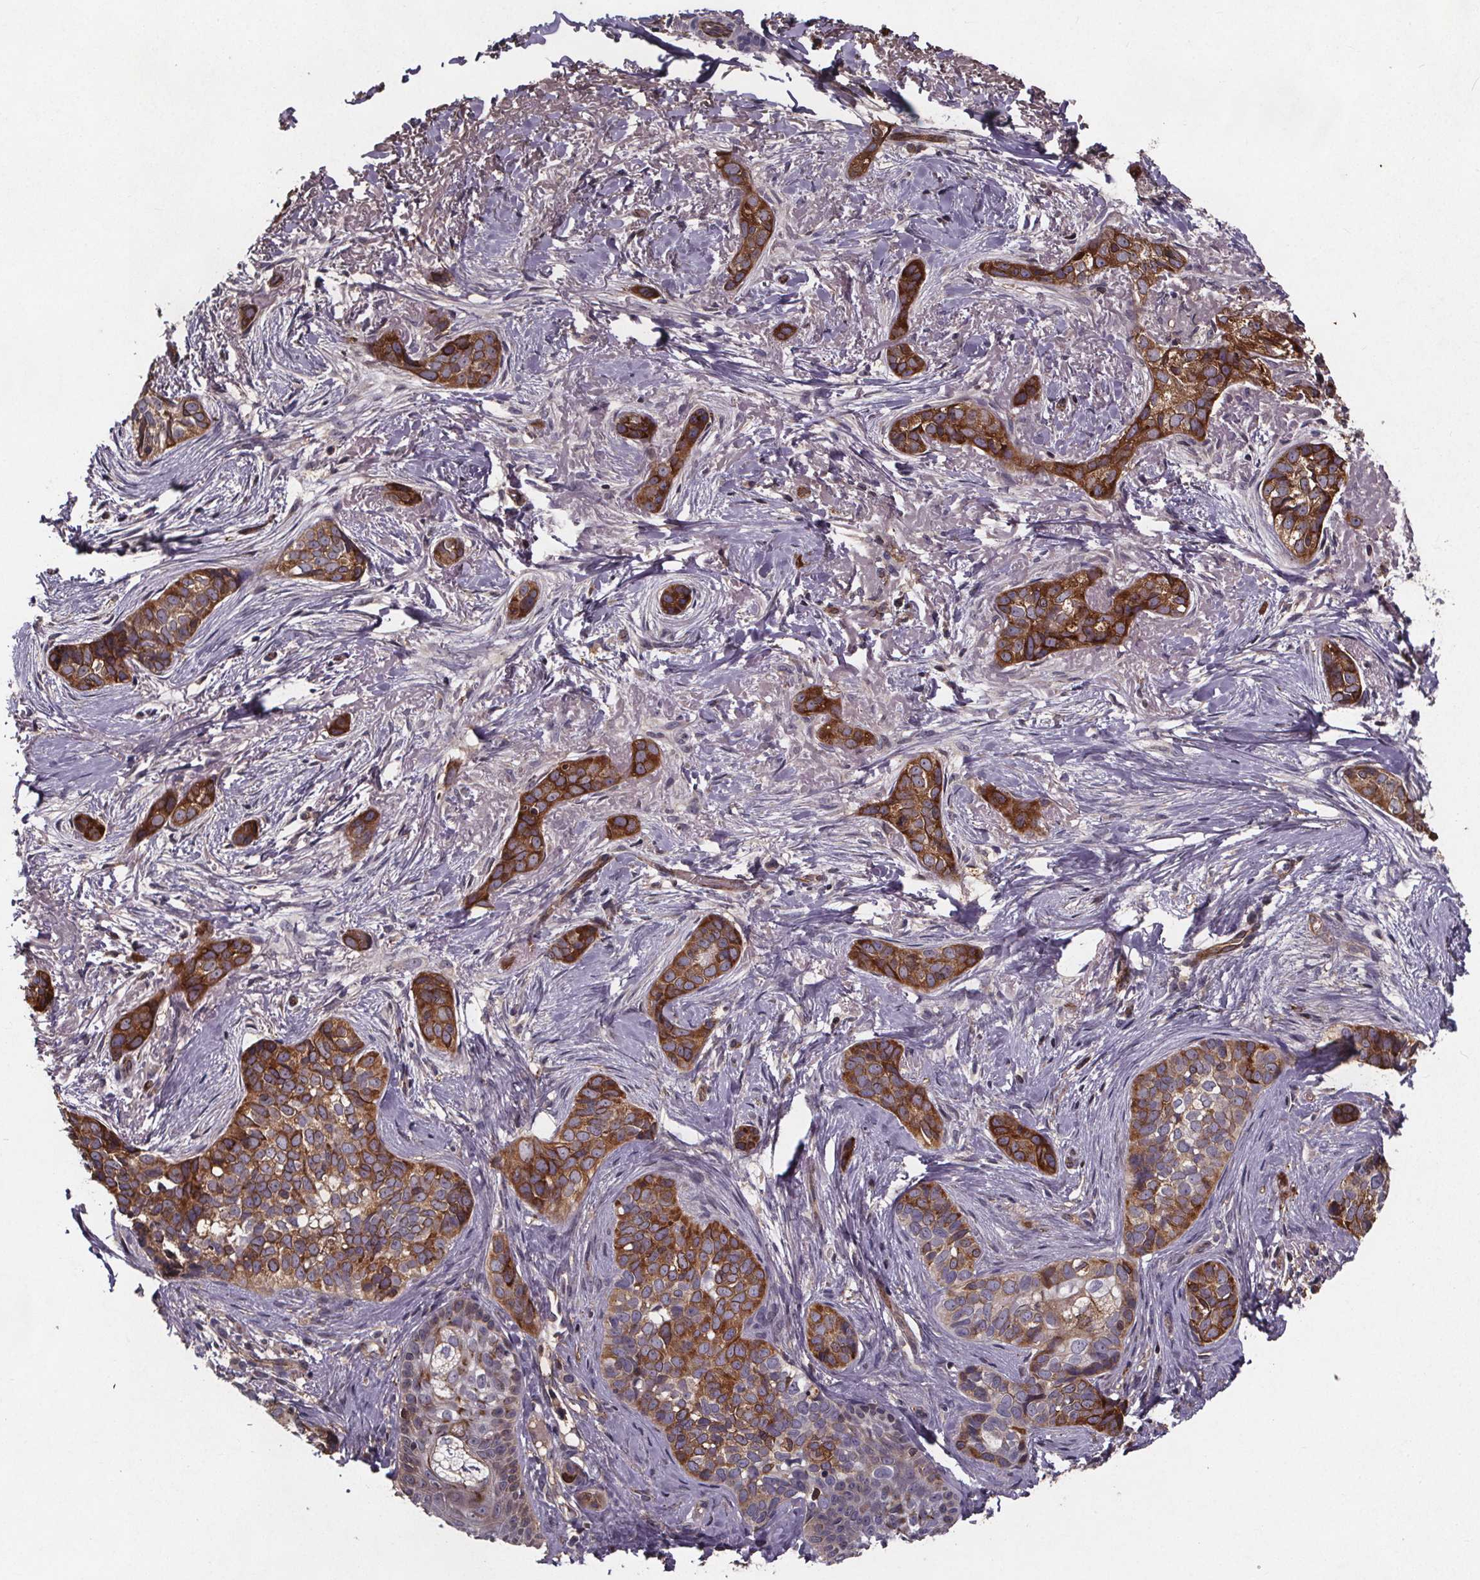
{"staining": {"intensity": "strong", "quantity": ">75%", "location": "cytoplasmic/membranous"}, "tissue": "skin cancer", "cell_type": "Tumor cells", "image_type": "cancer", "snomed": [{"axis": "morphology", "description": "Basal cell carcinoma"}, {"axis": "topography", "description": "Skin"}], "caption": "Human skin basal cell carcinoma stained with a protein marker demonstrates strong staining in tumor cells.", "gene": "FASTKD3", "patient": {"sex": "male", "age": 87}}